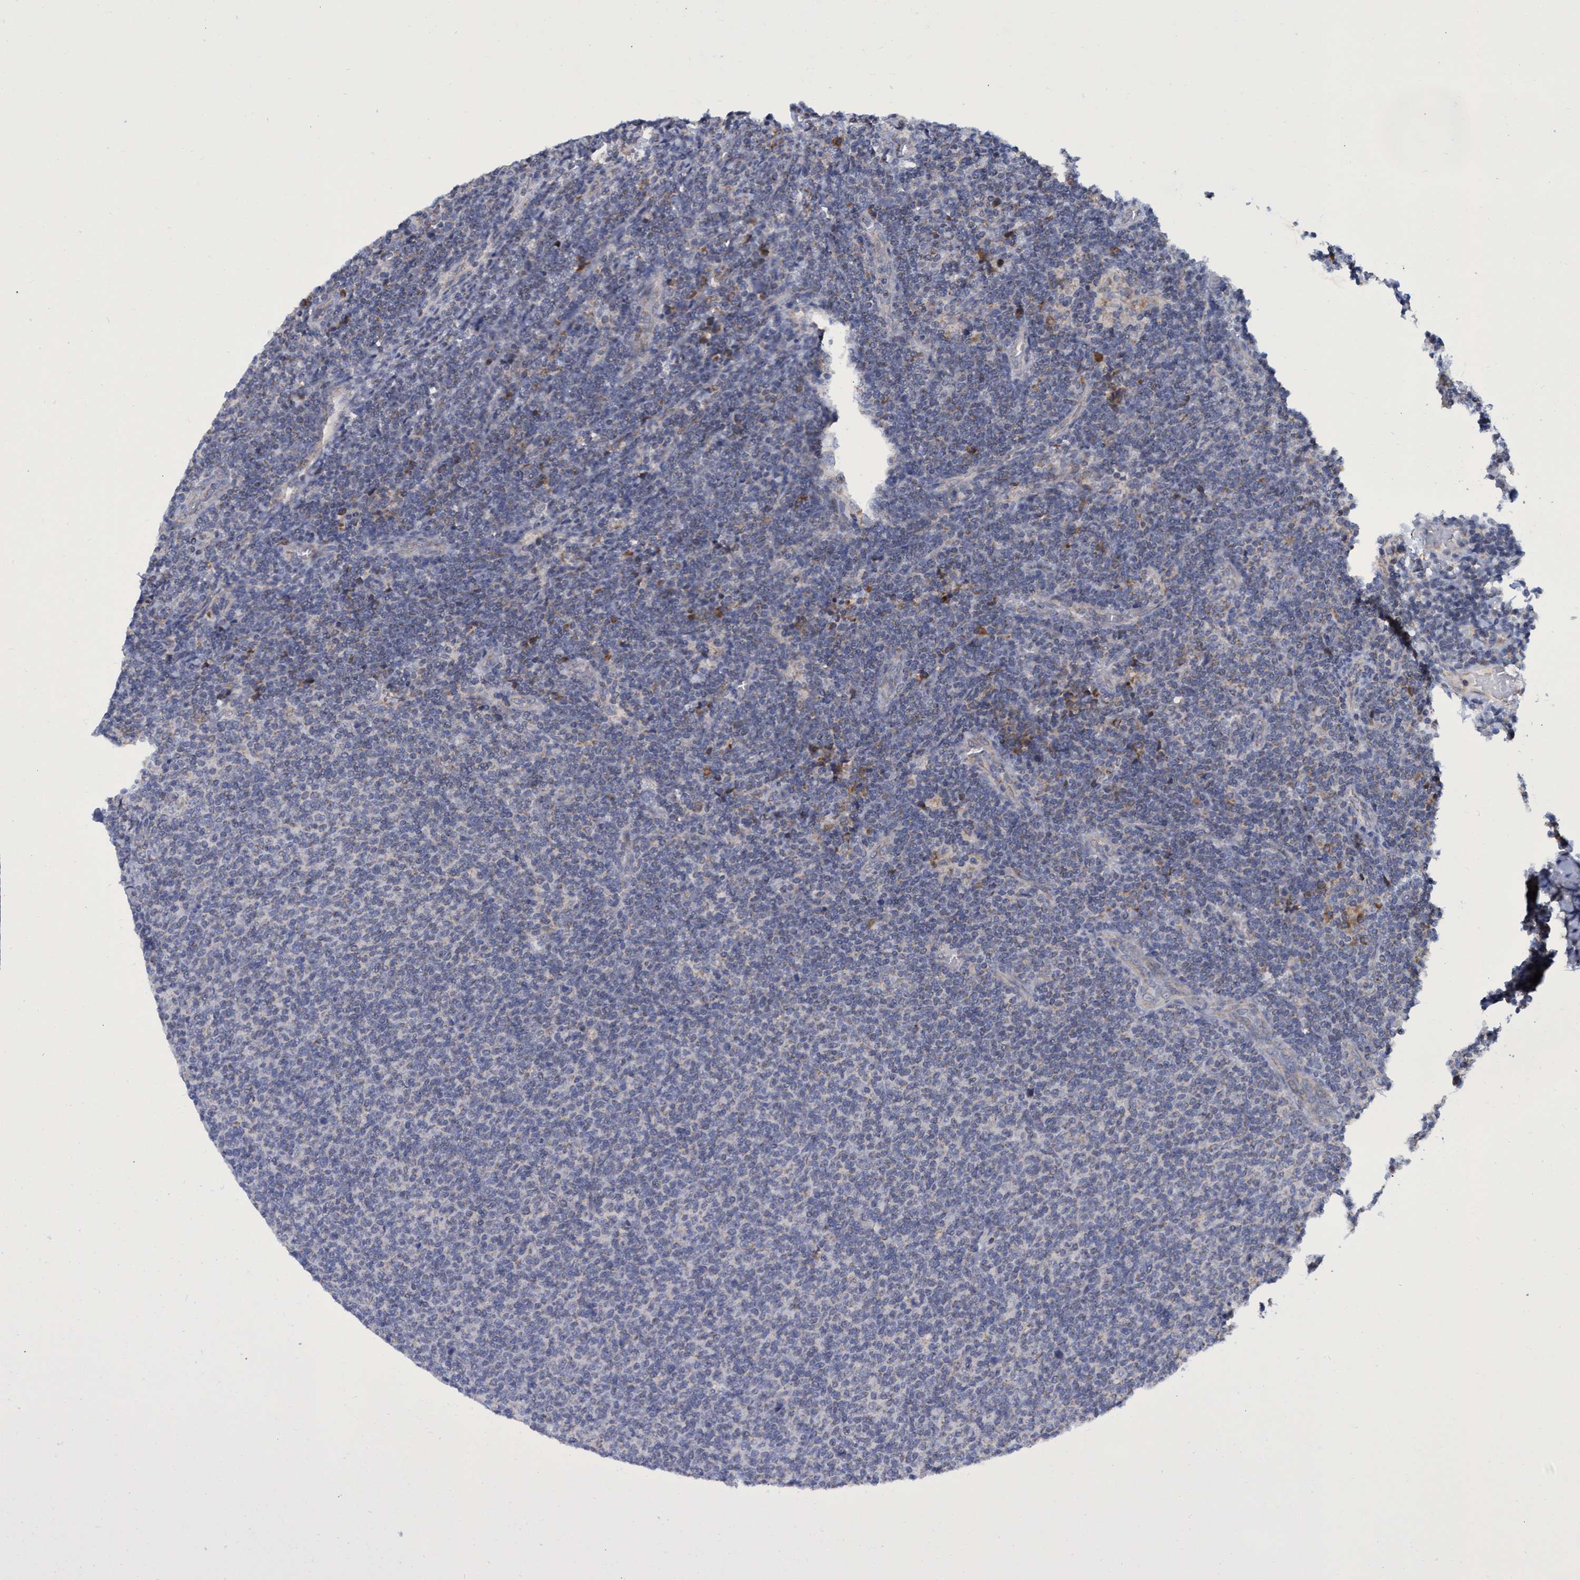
{"staining": {"intensity": "negative", "quantity": "none", "location": "none"}, "tissue": "lymphoma", "cell_type": "Tumor cells", "image_type": "cancer", "snomed": [{"axis": "morphology", "description": "Malignant lymphoma, non-Hodgkin's type, Low grade"}, {"axis": "topography", "description": "Lymph node"}], "caption": "Human malignant lymphoma, non-Hodgkin's type (low-grade) stained for a protein using immunohistochemistry shows no positivity in tumor cells.", "gene": "NAT16", "patient": {"sex": "male", "age": 66}}